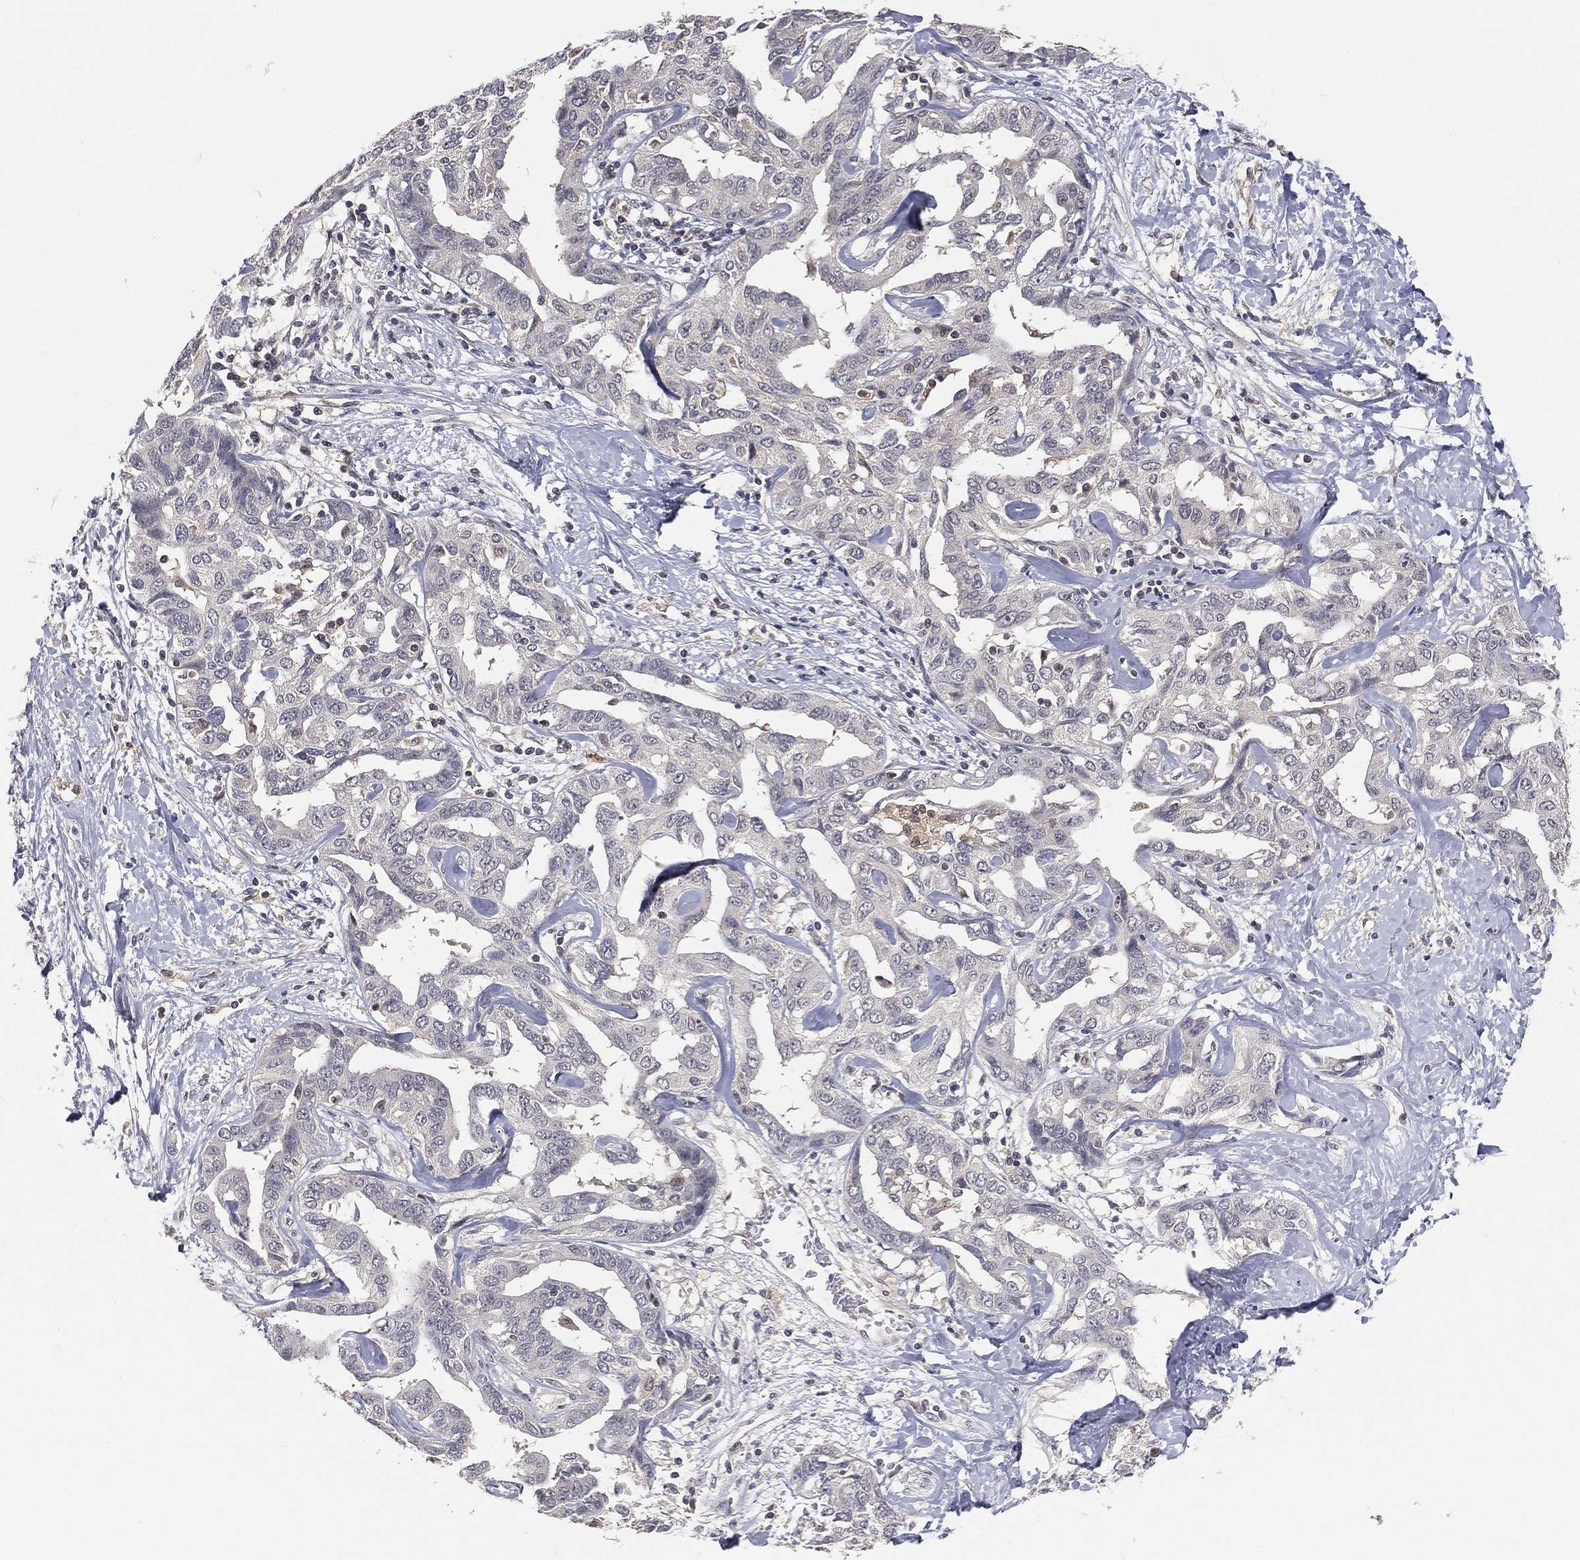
{"staining": {"intensity": "negative", "quantity": "none", "location": "none"}, "tissue": "liver cancer", "cell_type": "Tumor cells", "image_type": "cancer", "snomed": [{"axis": "morphology", "description": "Cholangiocarcinoma"}, {"axis": "topography", "description": "Liver"}], "caption": "DAB immunohistochemical staining of human liver cancer (cholangiocarcinoma) demonstrates no significant expression in tumor cells.", "gene": "MAPK1", "patient": {"sex": "male", "age": 59}}